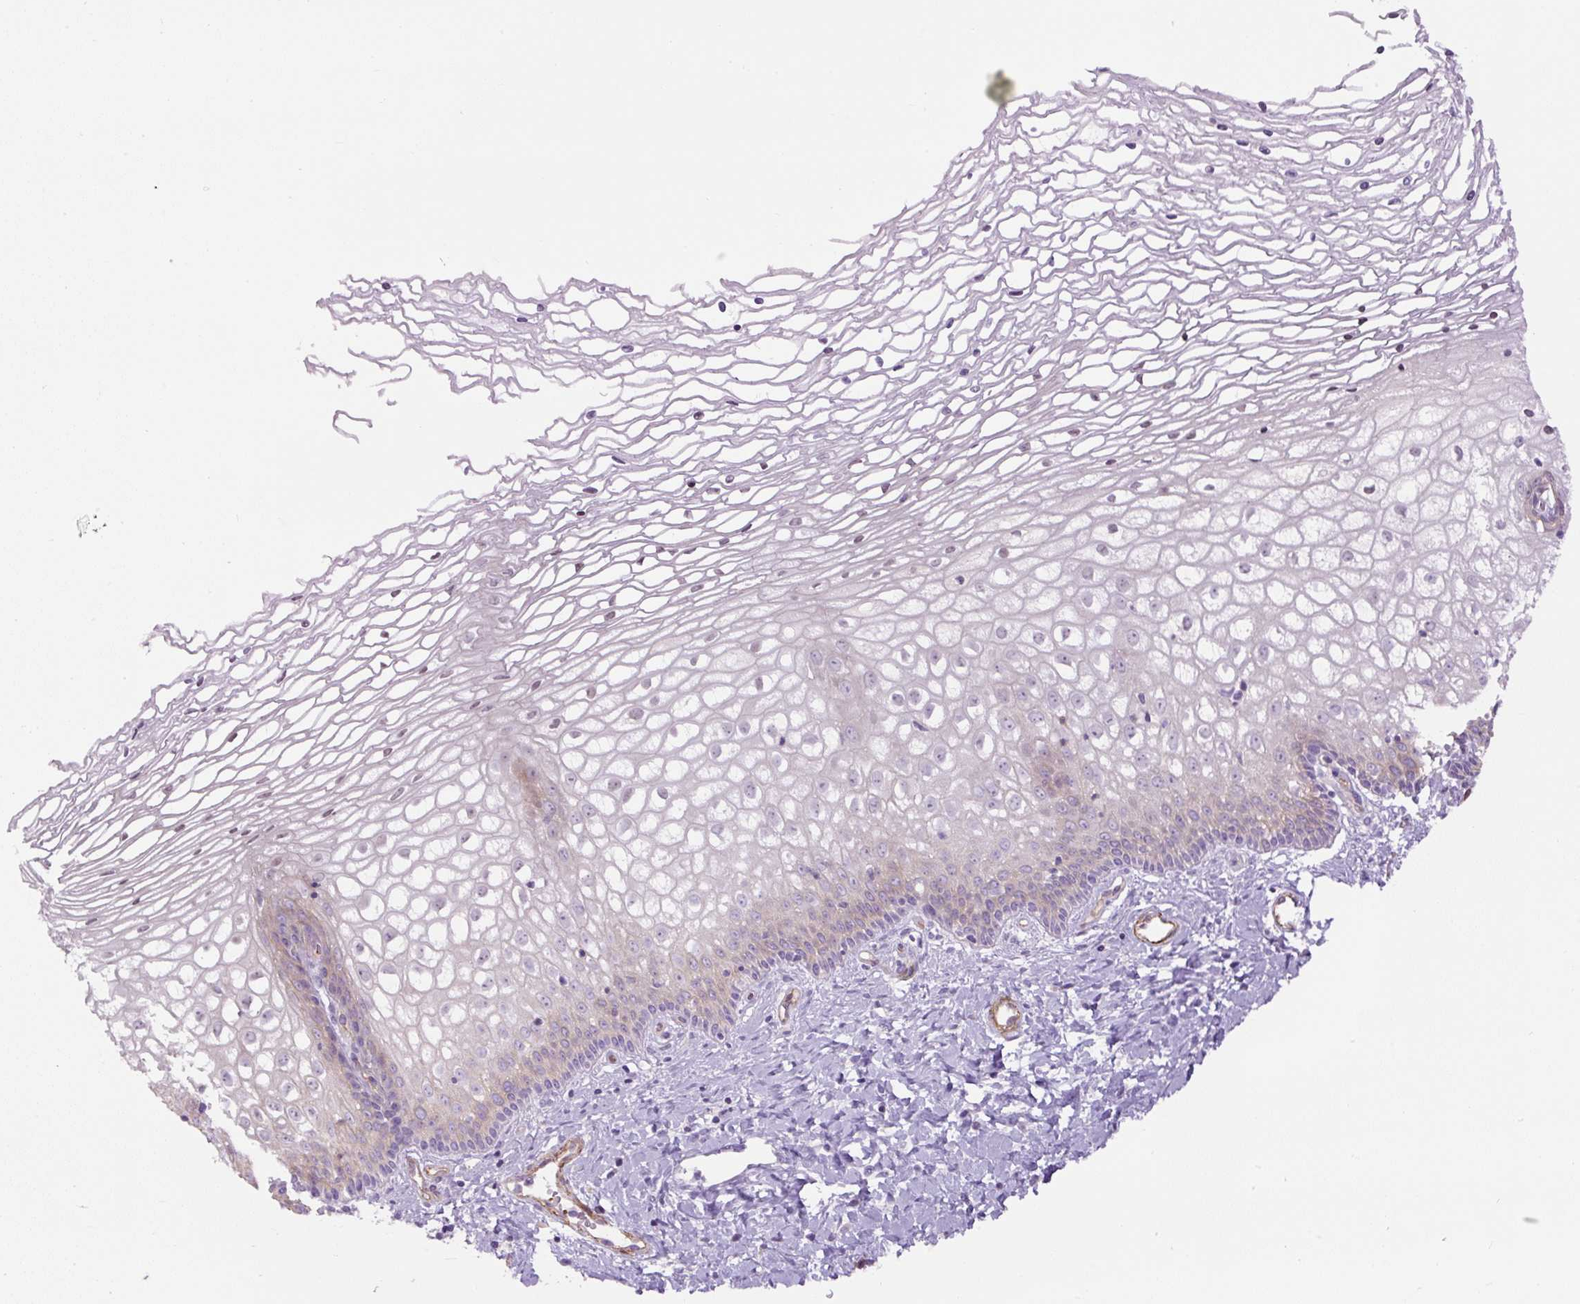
{"staining": {"intensity": "negative", "quantity": "none", "location": "none"}, "tissue": "cervix", "cell_type": "Glandular cells", "image_type": "normal", "snomed": [{"axis": "morphology", "description": "Normal tissue, NOS"}, {"axis": "topography", "description": "Cervix"}], "caption": "This is a histopathology image of immunohistochemistry (IHC) staining of unremarkable cervix, which shows no staining in glandular cells.", "gene": "B3GALT5", "patient": {"sex": "female", "age": 36}}